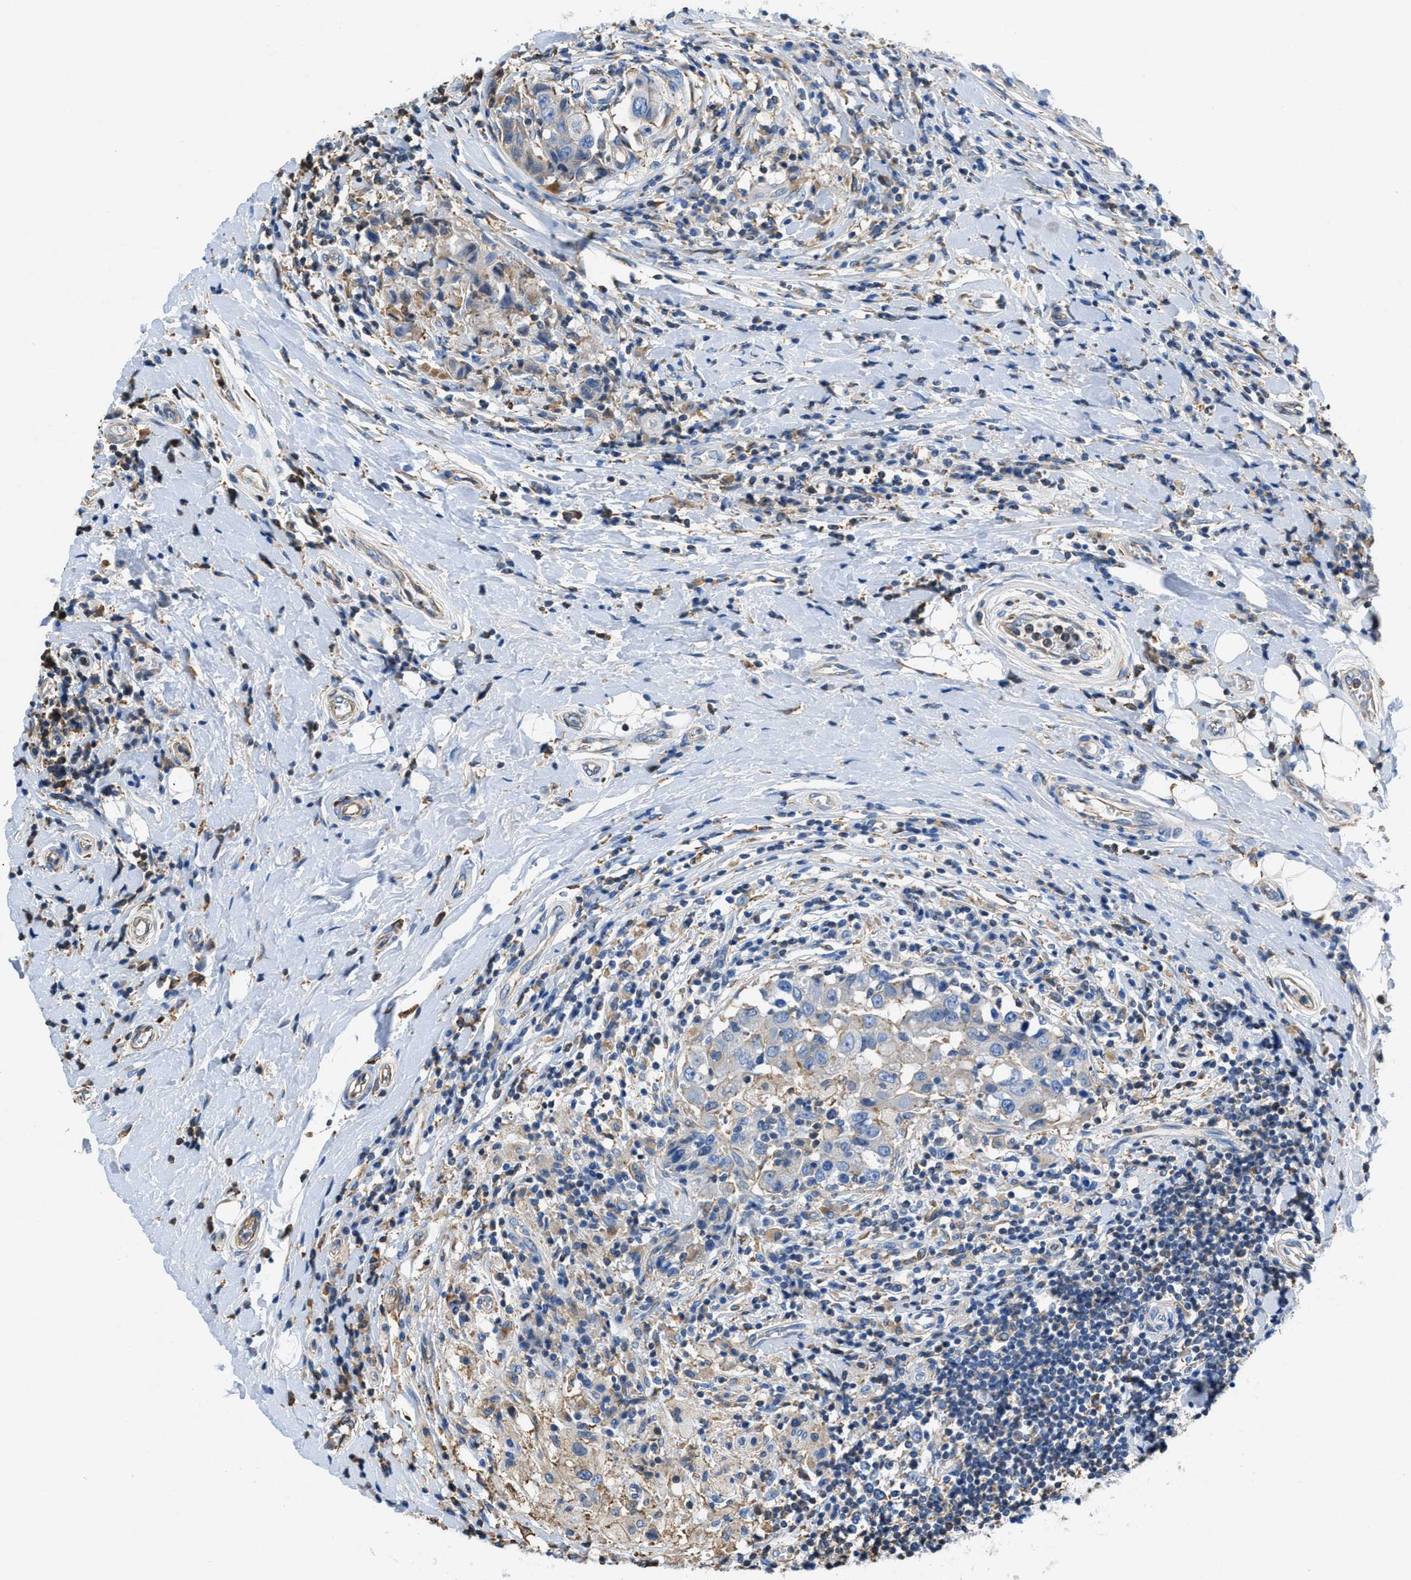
{"staining": {"intensity": "weak", "quantity": "<25%", "location": "cytoplasmic/membranous"}, "tissue": "breast cancer", "cell_type": "Tumor cells", "image_type": "cancer", "snomed": [{"axis": "morphology", "description": "Duct carcinoma"}, {"axis": "topography", "description": "Breast"}], "caption": "This micrograph is of intraductal carcinoma (breast) stained with IHC to label a protein in brown with the nuclei are counter-stained blue. There is no staining in tumor cells.", "gene": "ATP6V0D1", "patient": {"sex": "female", "age": 27}}